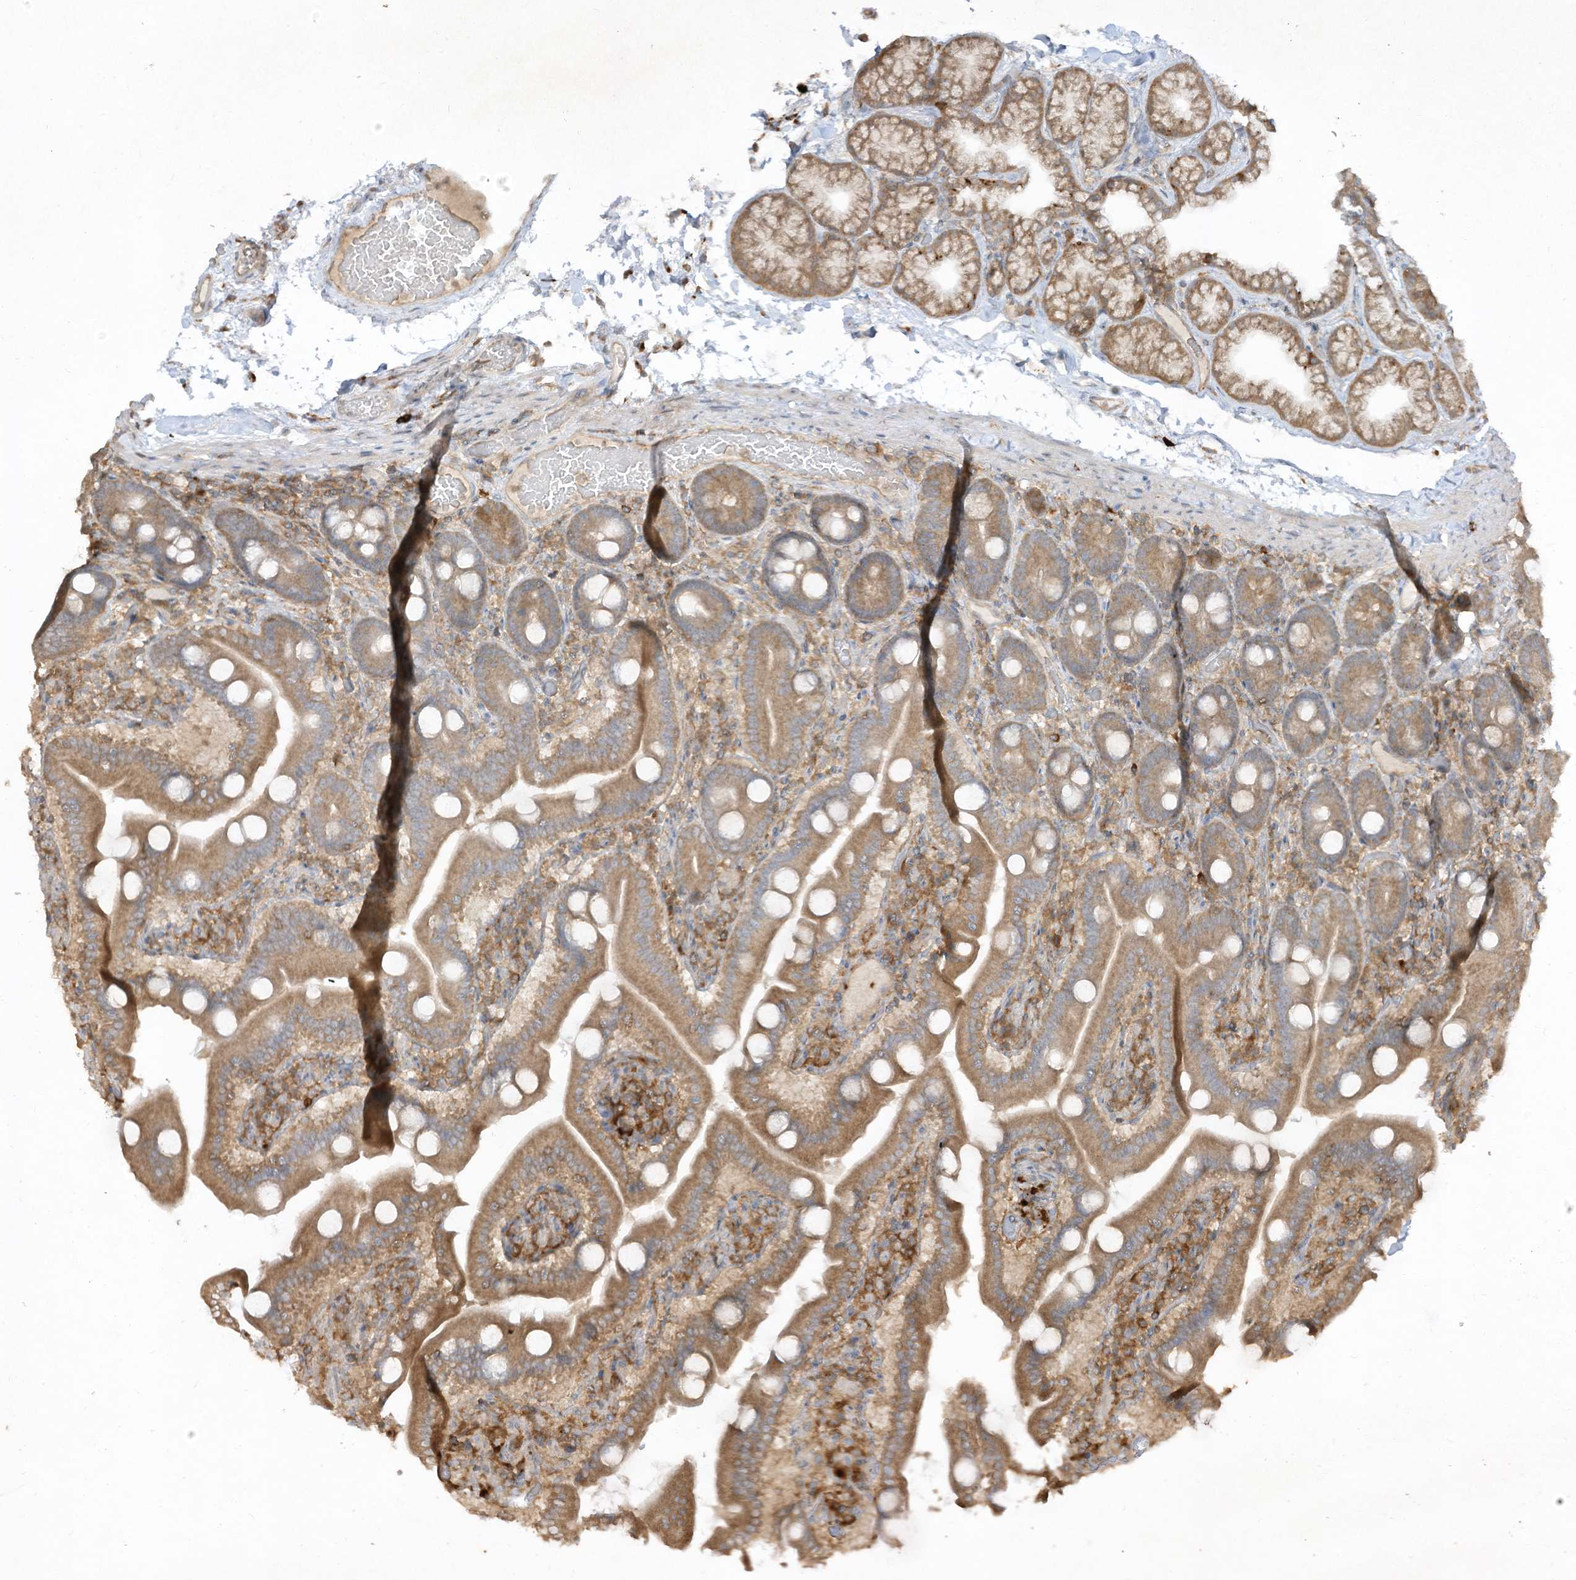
{"staining": {"intensity": "moderate", "quantity": ">75%", "location": "cytoplasmic/membranous"}, "tissue": "duodenum", "cell_type": "Glandular cells", "image_type": "normal", "snomed": [{"axis": "morphology", "description": "Normal tissue, NOS"}, {"axis": "topography", "description": "Duodenum"}], "caption": "Immunohistochemical staining of benign duodenum displays >75% levels of moderate cytoplasmic/membranous protein staining in approximately >75% of glandular cells.", "gene": "LDAH", "patient": {"sex": "male", "age": 55}}